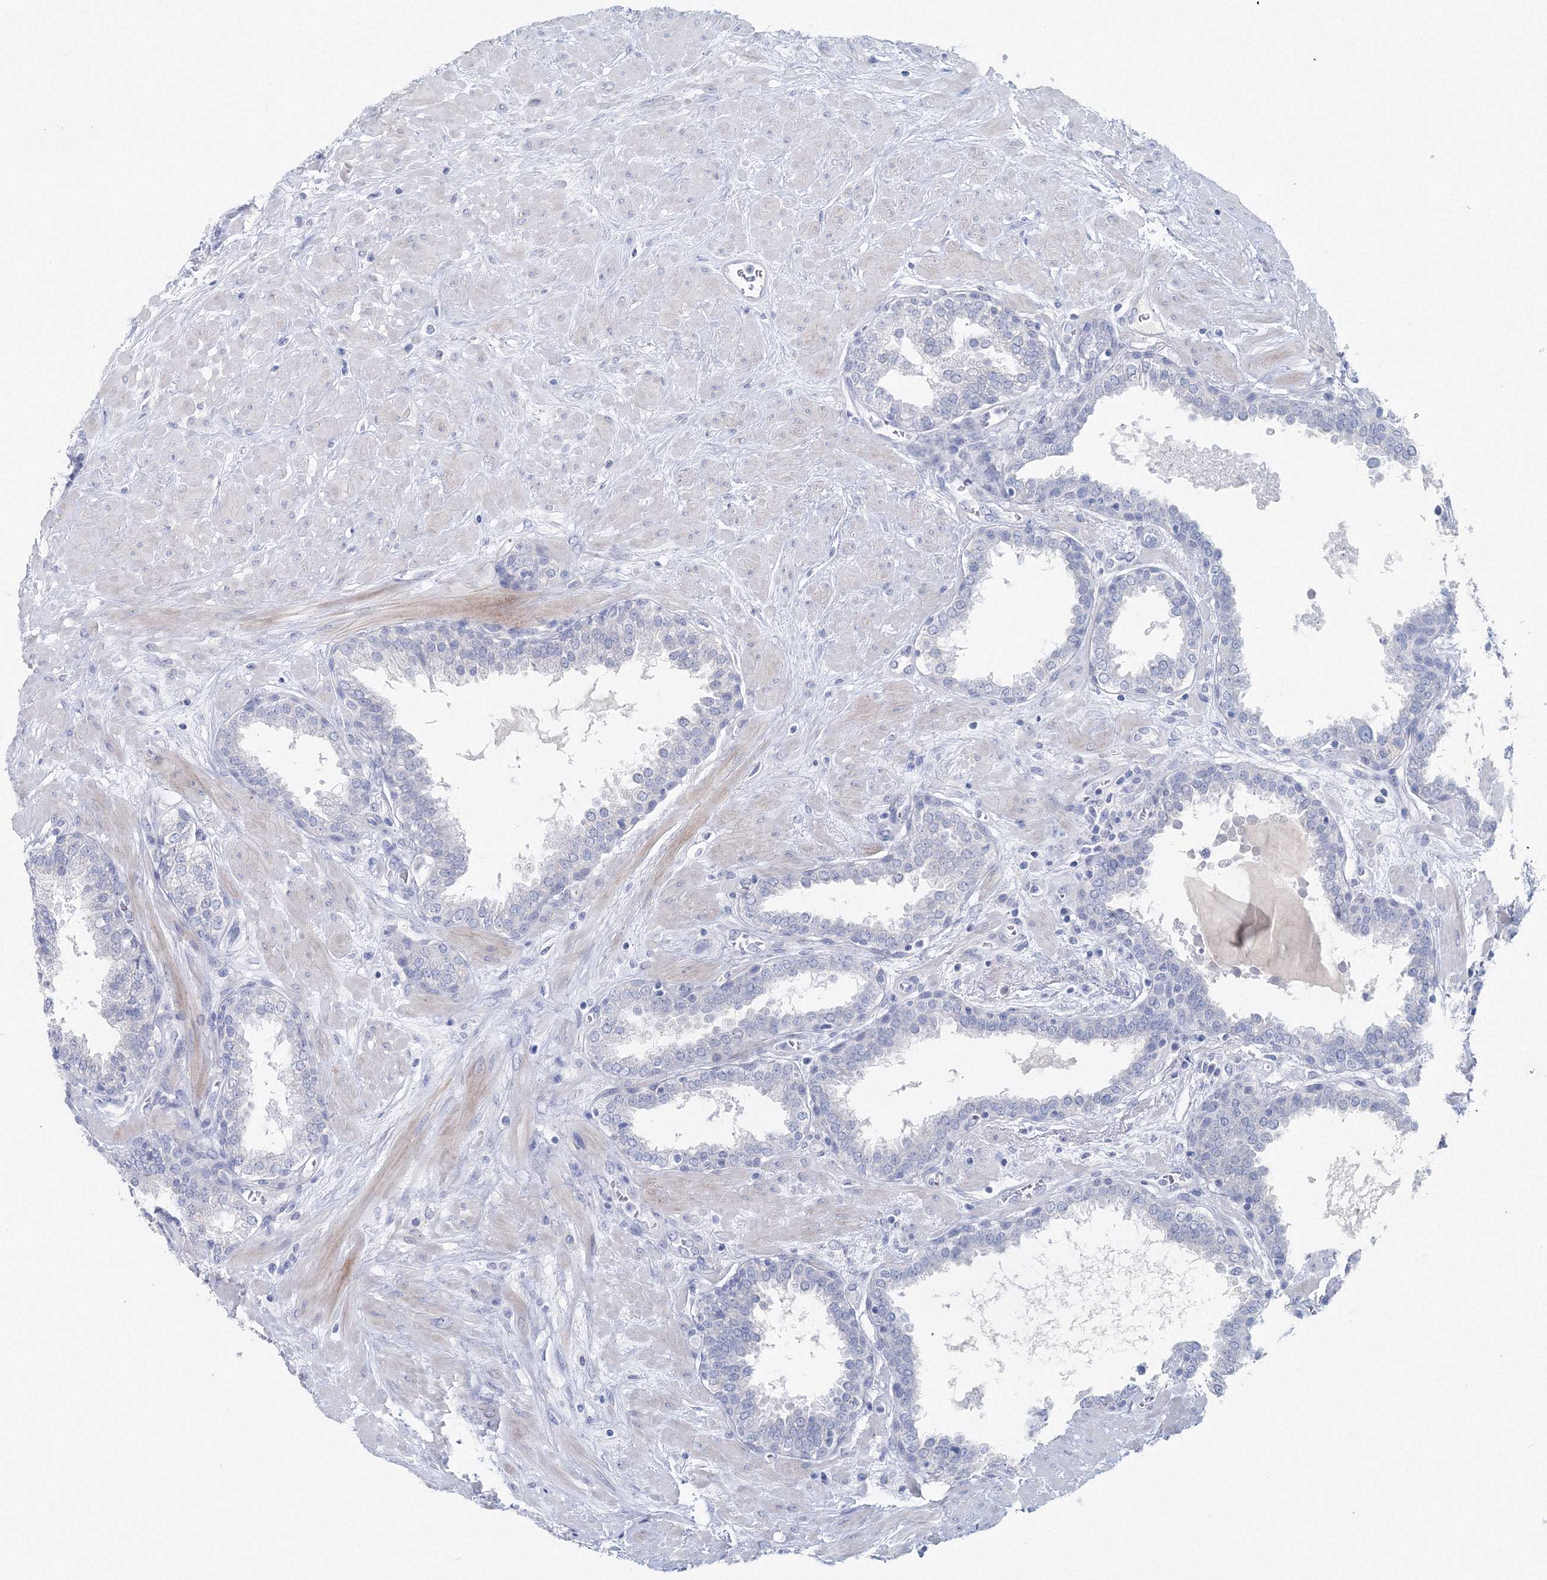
{"staining": {"intensity": "negative", "quantity": "none", "location": "none"}, "tissue": "prostate", "cell_type": "Glandular cells", "image_type": "normal", "snomed": [{"axis": "morphology", "description": "Normal tissue, NOS"}, {"axis": "topography", "description": "Prostate"}], "caption": "An immunohistochemistry histopathology image of benign prostate is shown. There is no staining in glandular cells of prostate.", "gene": "GCKR", "patient": {"sex": "male", "age": 51}}